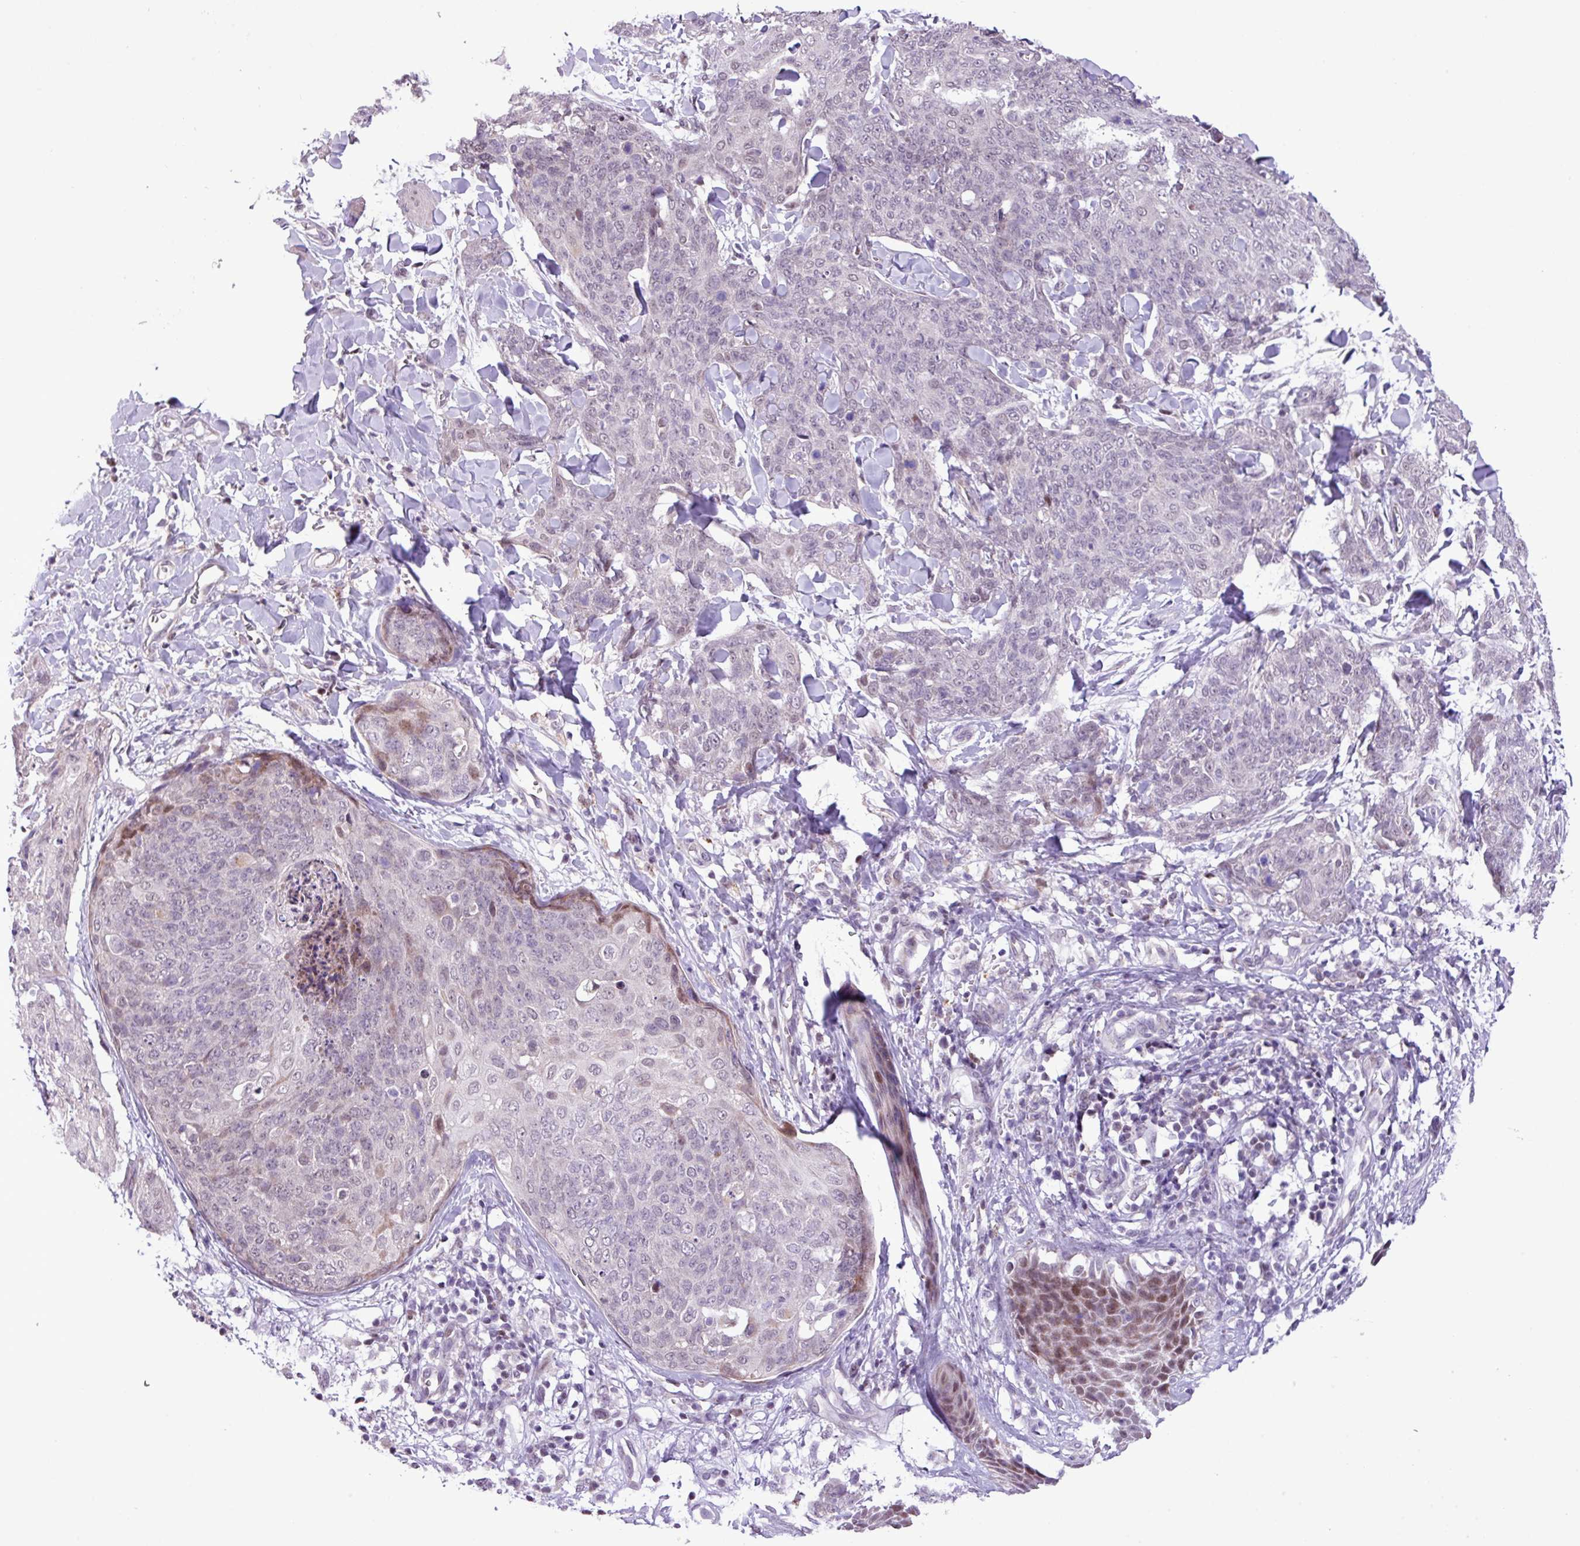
{"staining": {"intensity": "negative", "quantity": "none", "location": "none"}, "tissue": "skin cancer", "cell_type": "Tumor cells", "image_type": "cancer", "snomed": [{"axis": "morphology", "description": "Squamous cell carcinoma, NOS"}, {"axis": "topography", "description": "Skin"}, {"axis": "topography", "description": "Vulva"}], "caption": "Immunohistochemistry (IHC) micrograph of skin squamous cell carcinoma stained for a protein (brown), which reveals no expression in tumor cells.", "gene": "ZNF354A", "patient": {"sex": "female", "age": 85}}